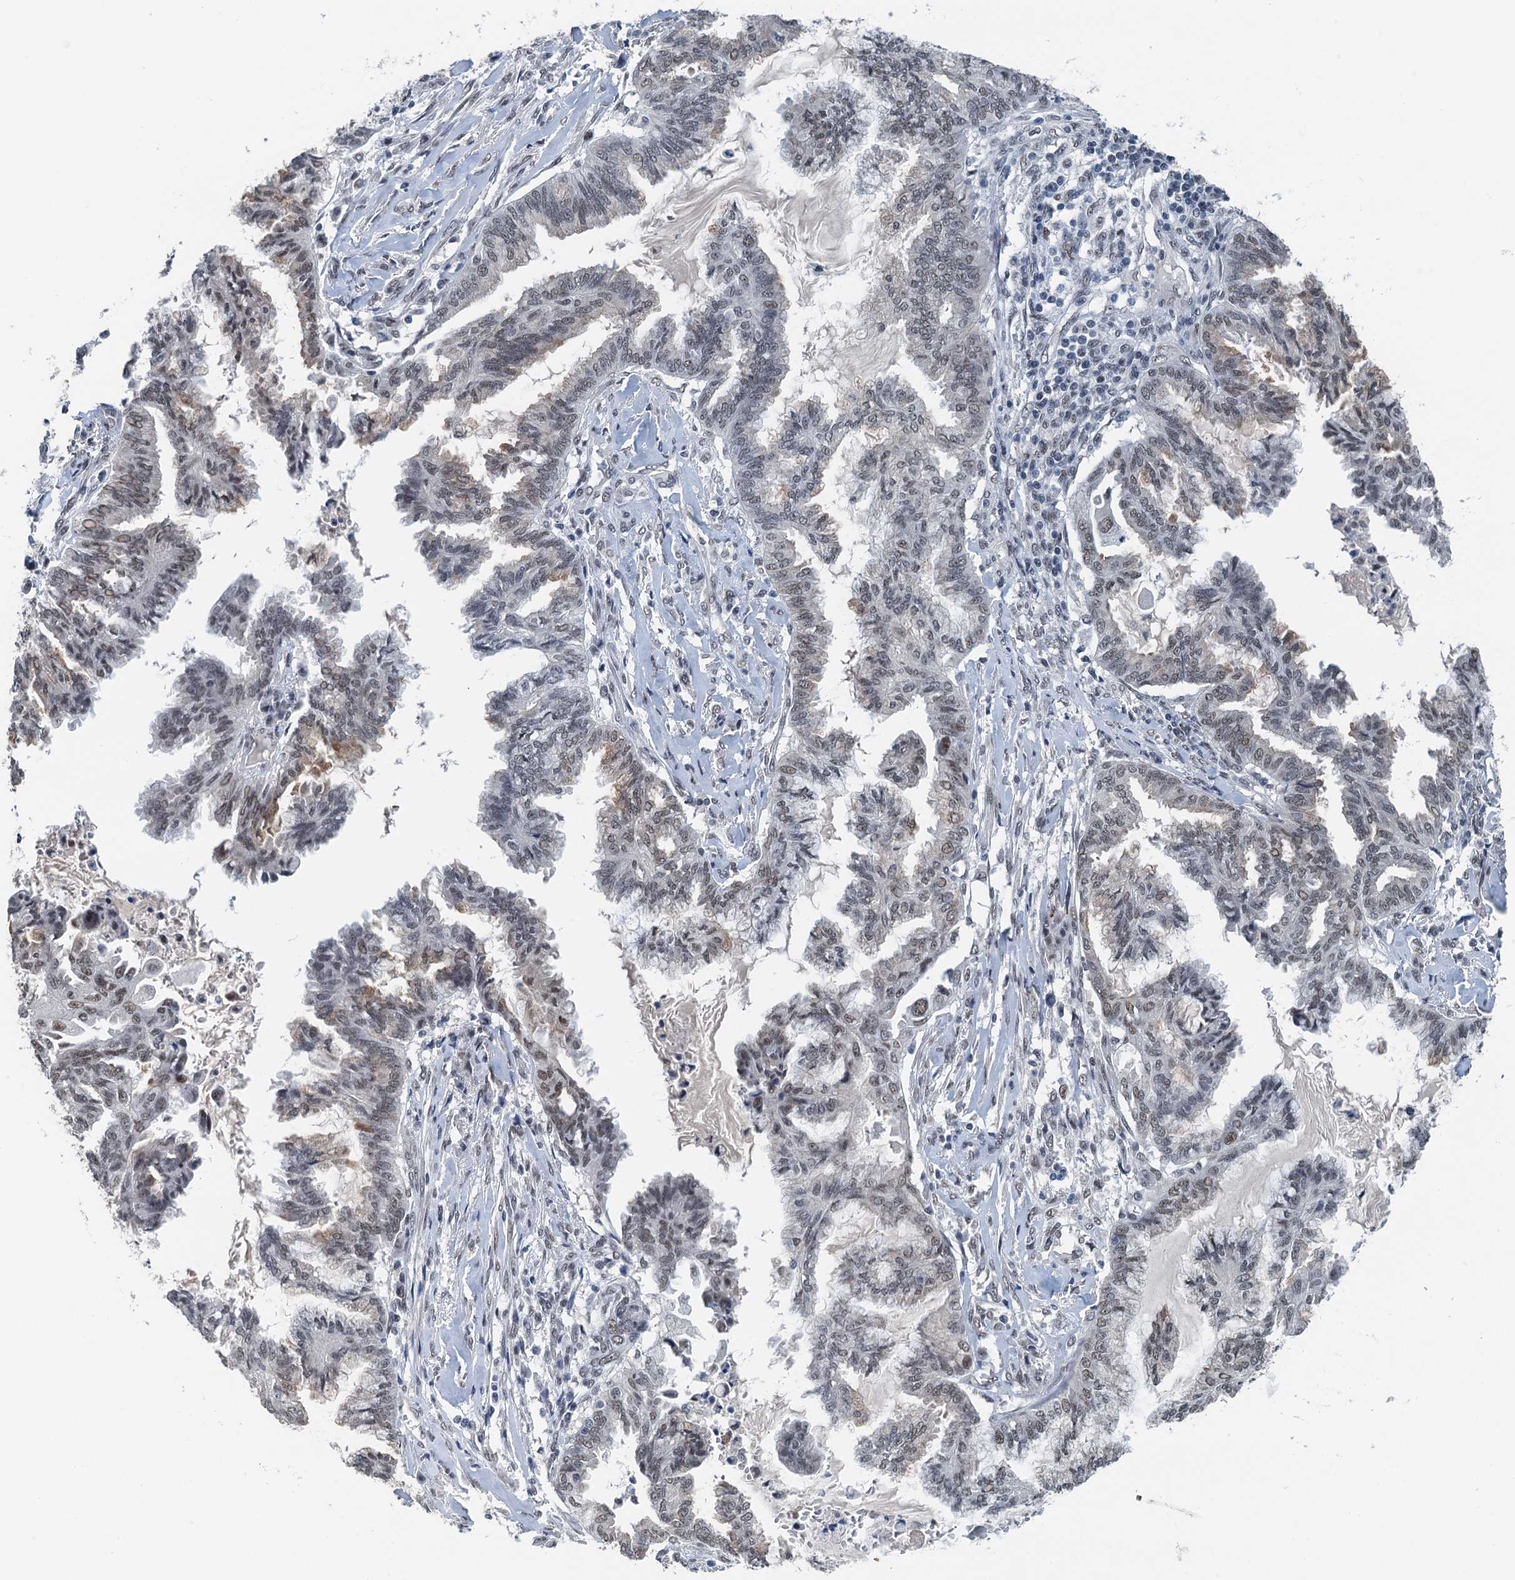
{"staining": {"intensity": "weak", "quantity": ">75%", "location": "nuclear"}, "tissue": "endometrial cancer", "cell_type": "Tumor cells", "image_type": "cancer", "snomed": [{"axis": "morphology", "description": "Adenocarcinoma, NOS"}, {"axis": "topography", "description": "Endometrium"}], "caption": "Human adenocarcinoma (endometrial) stained with a protein marker reveals weak staining in tumor cells.", "gene": "MTA3", "patient": {"sex": "female", "age": 86}}